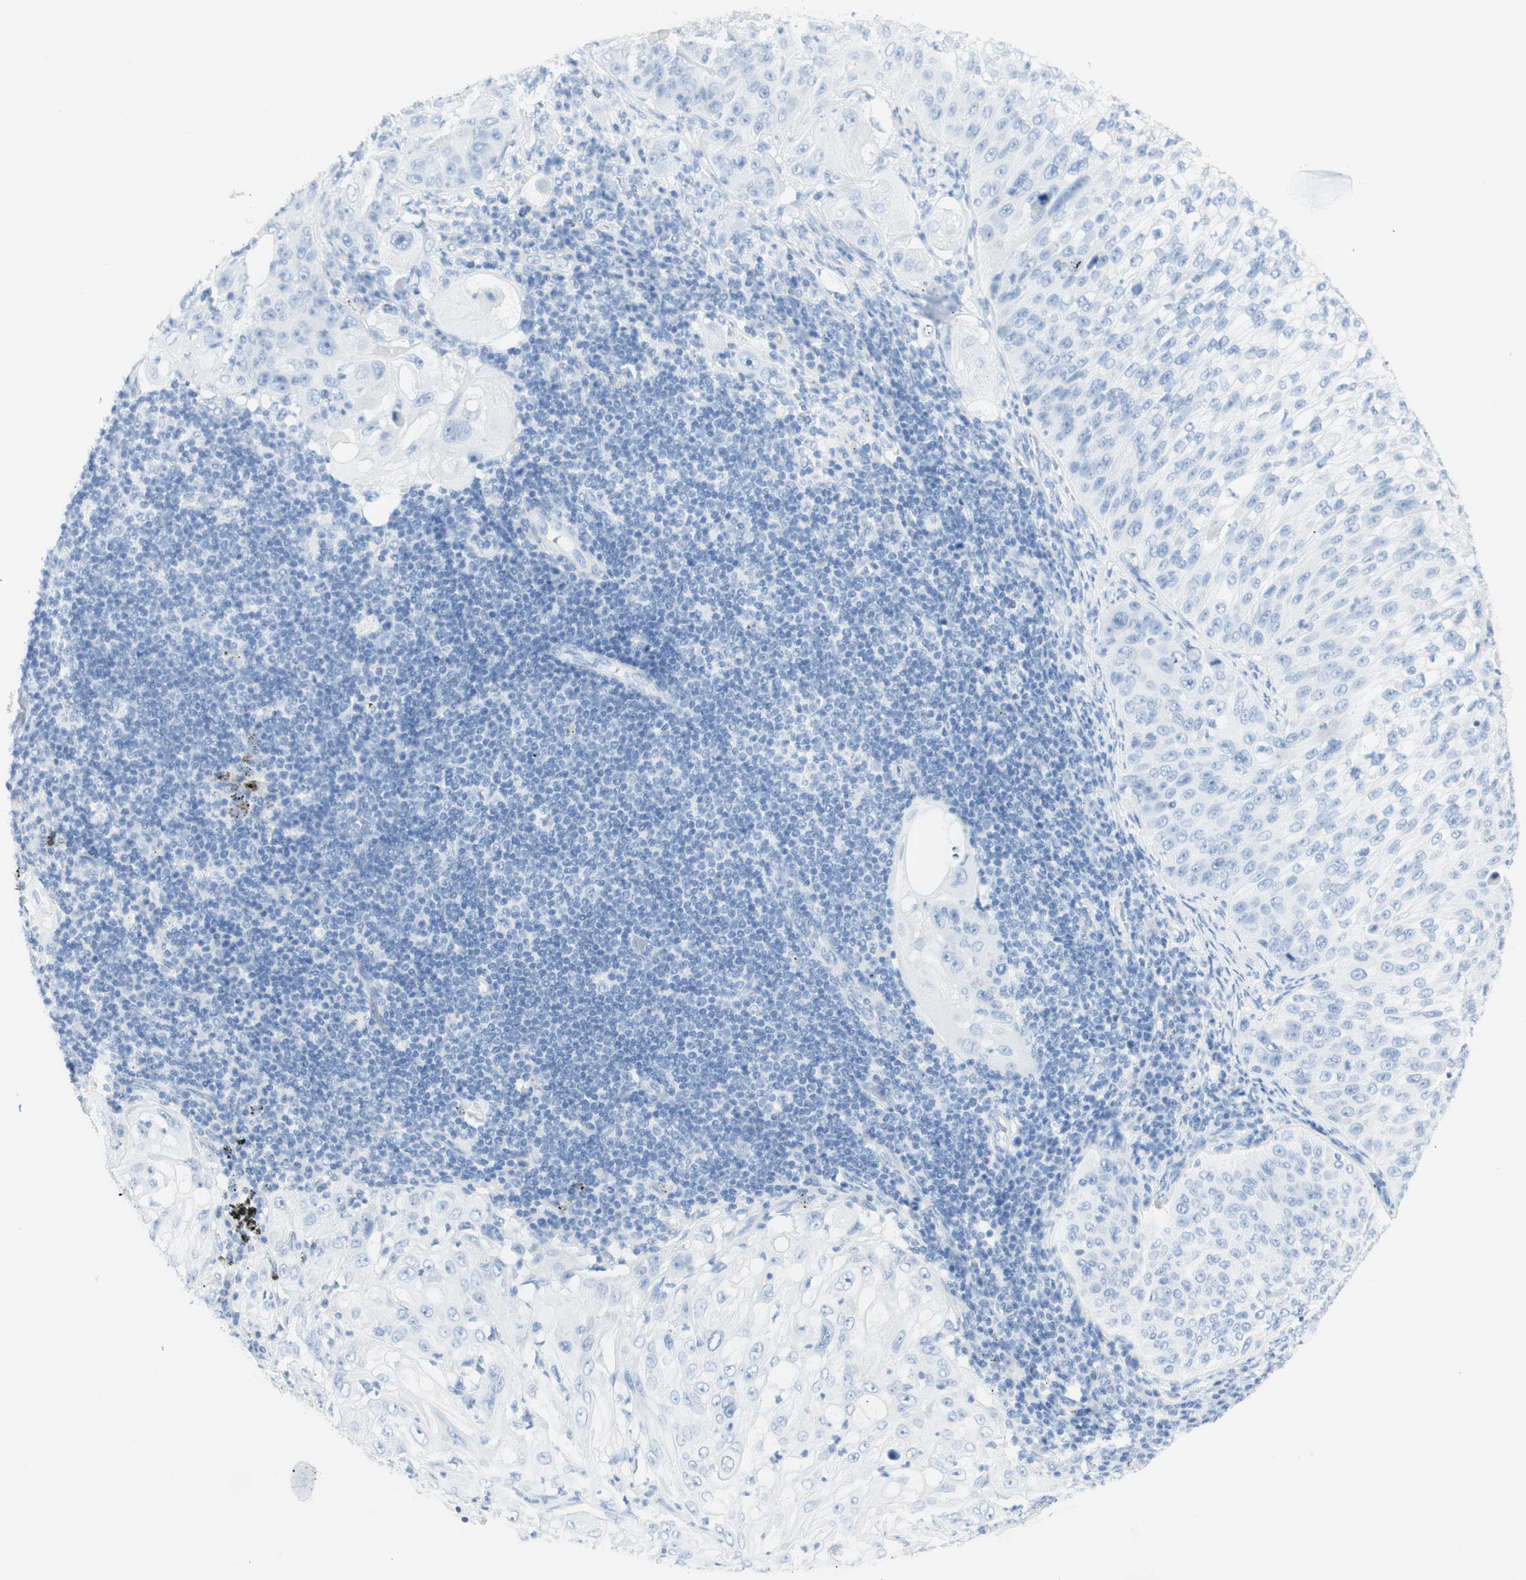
{"staining": {"intensity": "negative", "quantity": "none", "location": "none"}, "tissue": "lung cancer", "cell_type": "Tumor cells", "image_type": "cancer", "snomed": [{"axis": "morphology", "description": "Inflammation, NOS"}, {"axis": "morphology", "description": "Squamous cell carcinoma, NOS"}, {"axis": "topography", "description": "Lymph node"}, {"axis": "topography", "description": "Soft tissue"}, {"axis": "topography", "description": "Lung"}], "caption": "There is no significant positivity in tumor cells of lung cancer.", "gene": "TPO", "patient": {"sex": "male", "age": 66}}